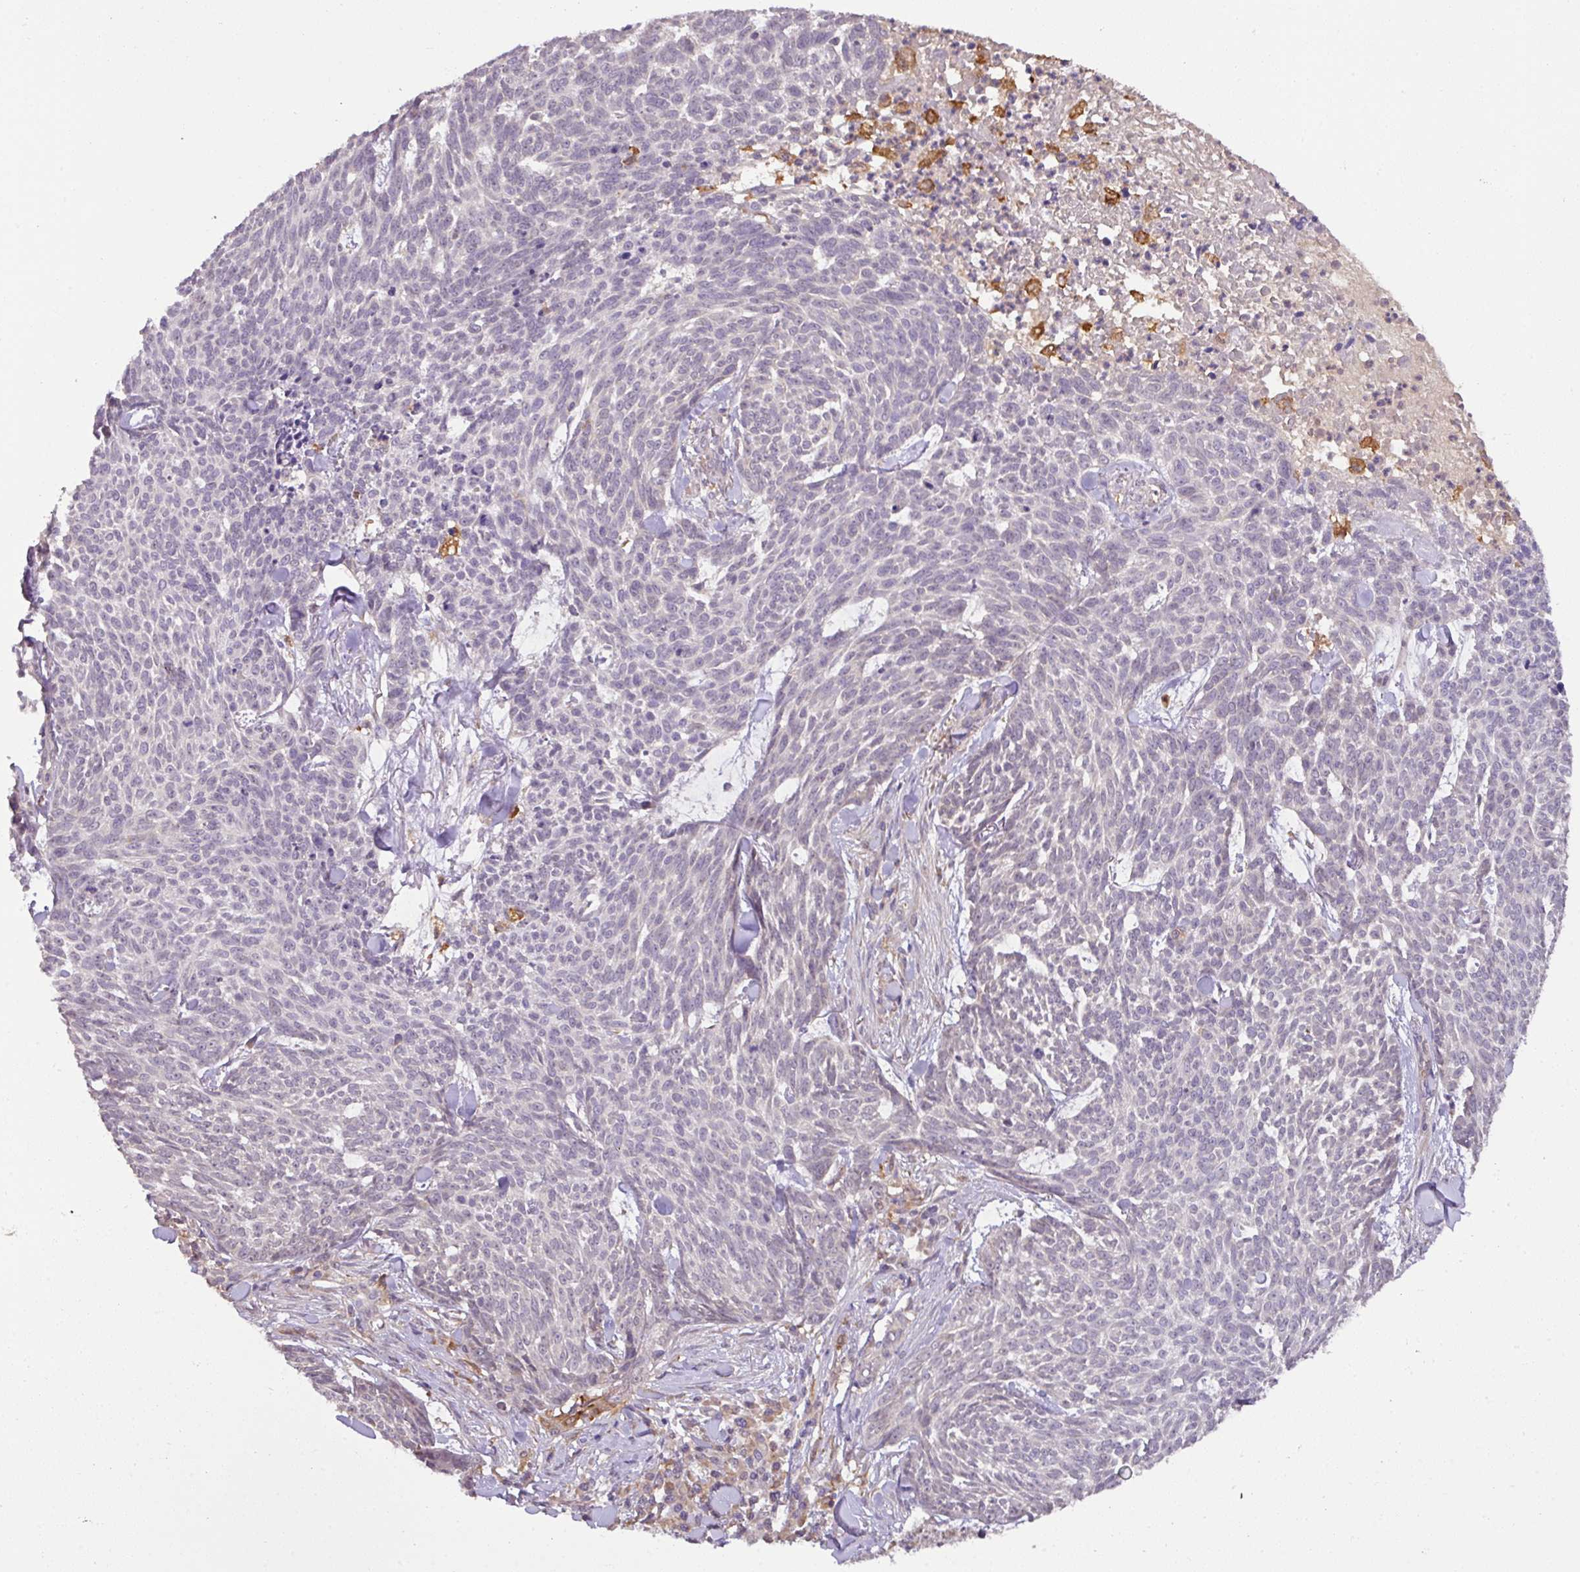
{"staining": {"intensity": "negative", "quantity": "none", "location": "none"}, "tissue": "skin cancer", "cell_type": "Tumor cells", "image_type": "cancer", "snomed": [{"axis": "morphology", "description": "Basal cell carcinoma"}, {"axis": "topography", "description": "Skin"}], "caption": "Basal cell carcinoma (skin) was stained to show a protein in brown. There is no significant staining in tumor cells. (IHC, brightfield microscopy, high magnification).", "gene": "GCNT7", "patient": {"sex": "female", "age": 93}}